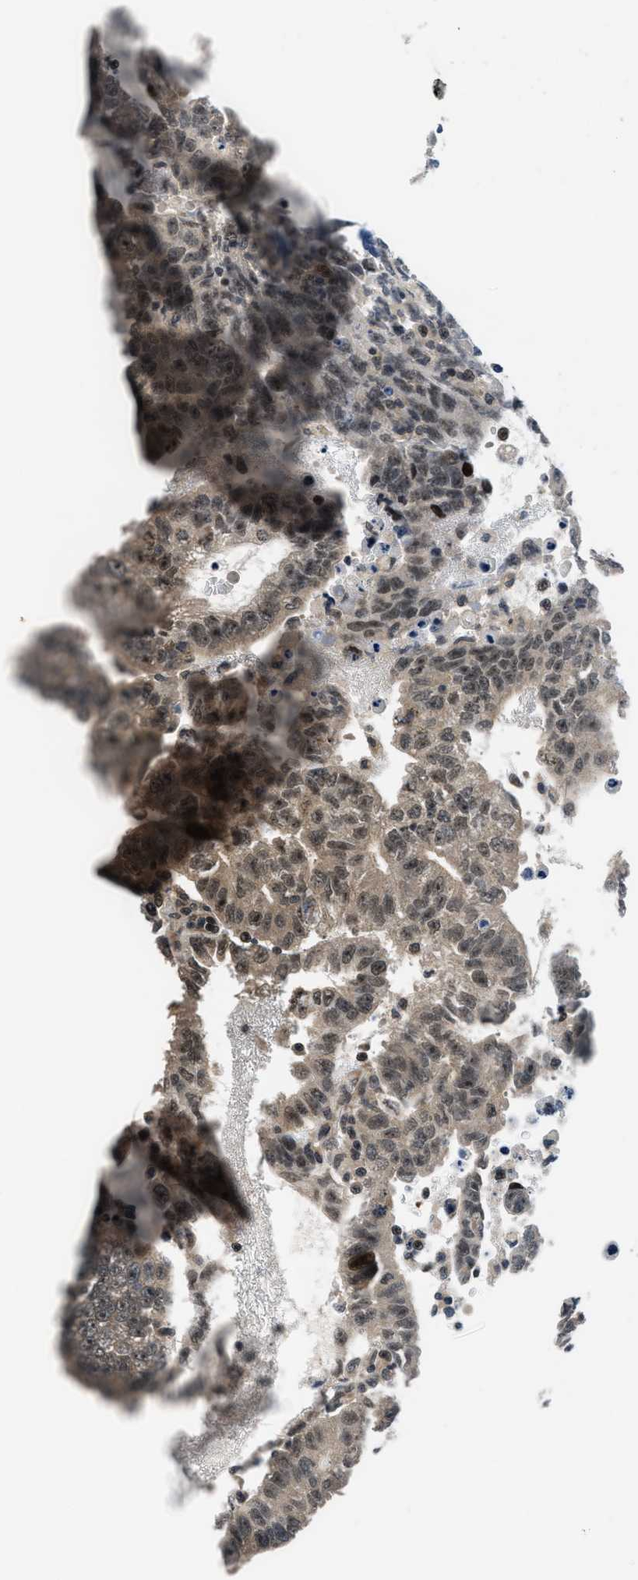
{"staining": {"intensity": "moderate", "quantity": ">75%", "location": "cytoplasmic/membranous,nuclear"}, "tissue": "testis cancer", "cell_type": "Tumor cells", "image_type": "cancer", "snomed": [{"axis": "morphology", "description": "Seminoma, NOS"}, {"axis": "morphology", "description": "Carcinoma, Embryonal, NOS"}, {"axis": "topography", "description": "Testis"}], "caption": "The image displays immunohistochemical staining of testis embryonal carcinoma. There is moderate cytoplasmic/membranous and nuclear expression is appreciated in about >75% of tumor cells.", "gene": "SETD5", "patient": {"sex": "male", "age": 52}}